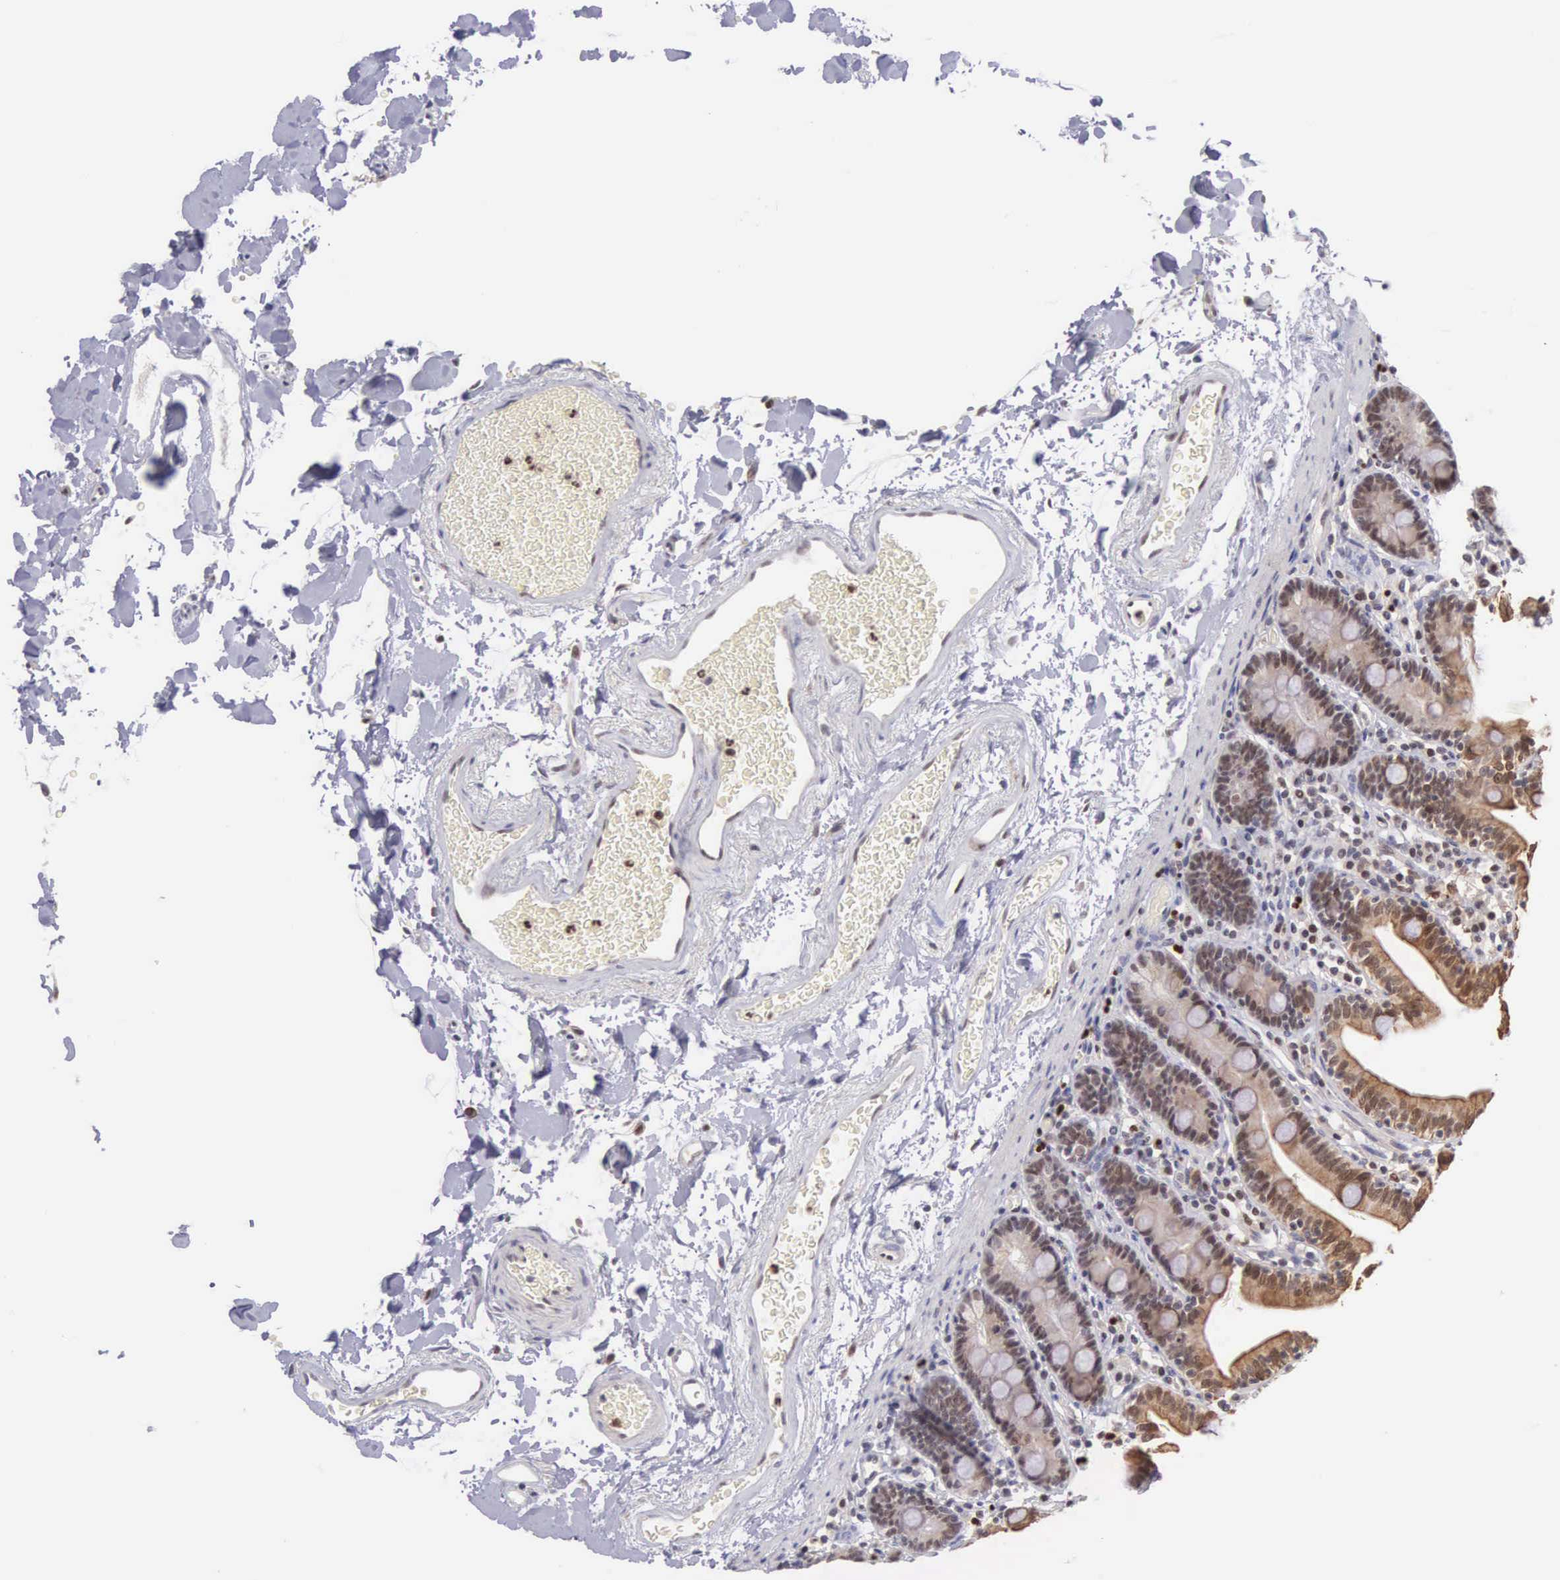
{"staining": {"intensity": "strong", "quantity": ">75%", "location": "cytoplasmic/membranous,nuclear"}, "tissue": "duodenum", "cell_type": "Glandular cells", "image_type": "normal", "snomed": [{"axis": "morphology", "description": "Normal tissue, NOS"}, {"axis": "topography", "description": "Duodenum"}], "caption": "Protein staining of benign duodenum demonstrates strong cytoplasmic/membranous,nuclear positivity in approximately >75% of glandular cells.", "gene": "GRK3", "patient": {"sex": "male", "age": 70}}